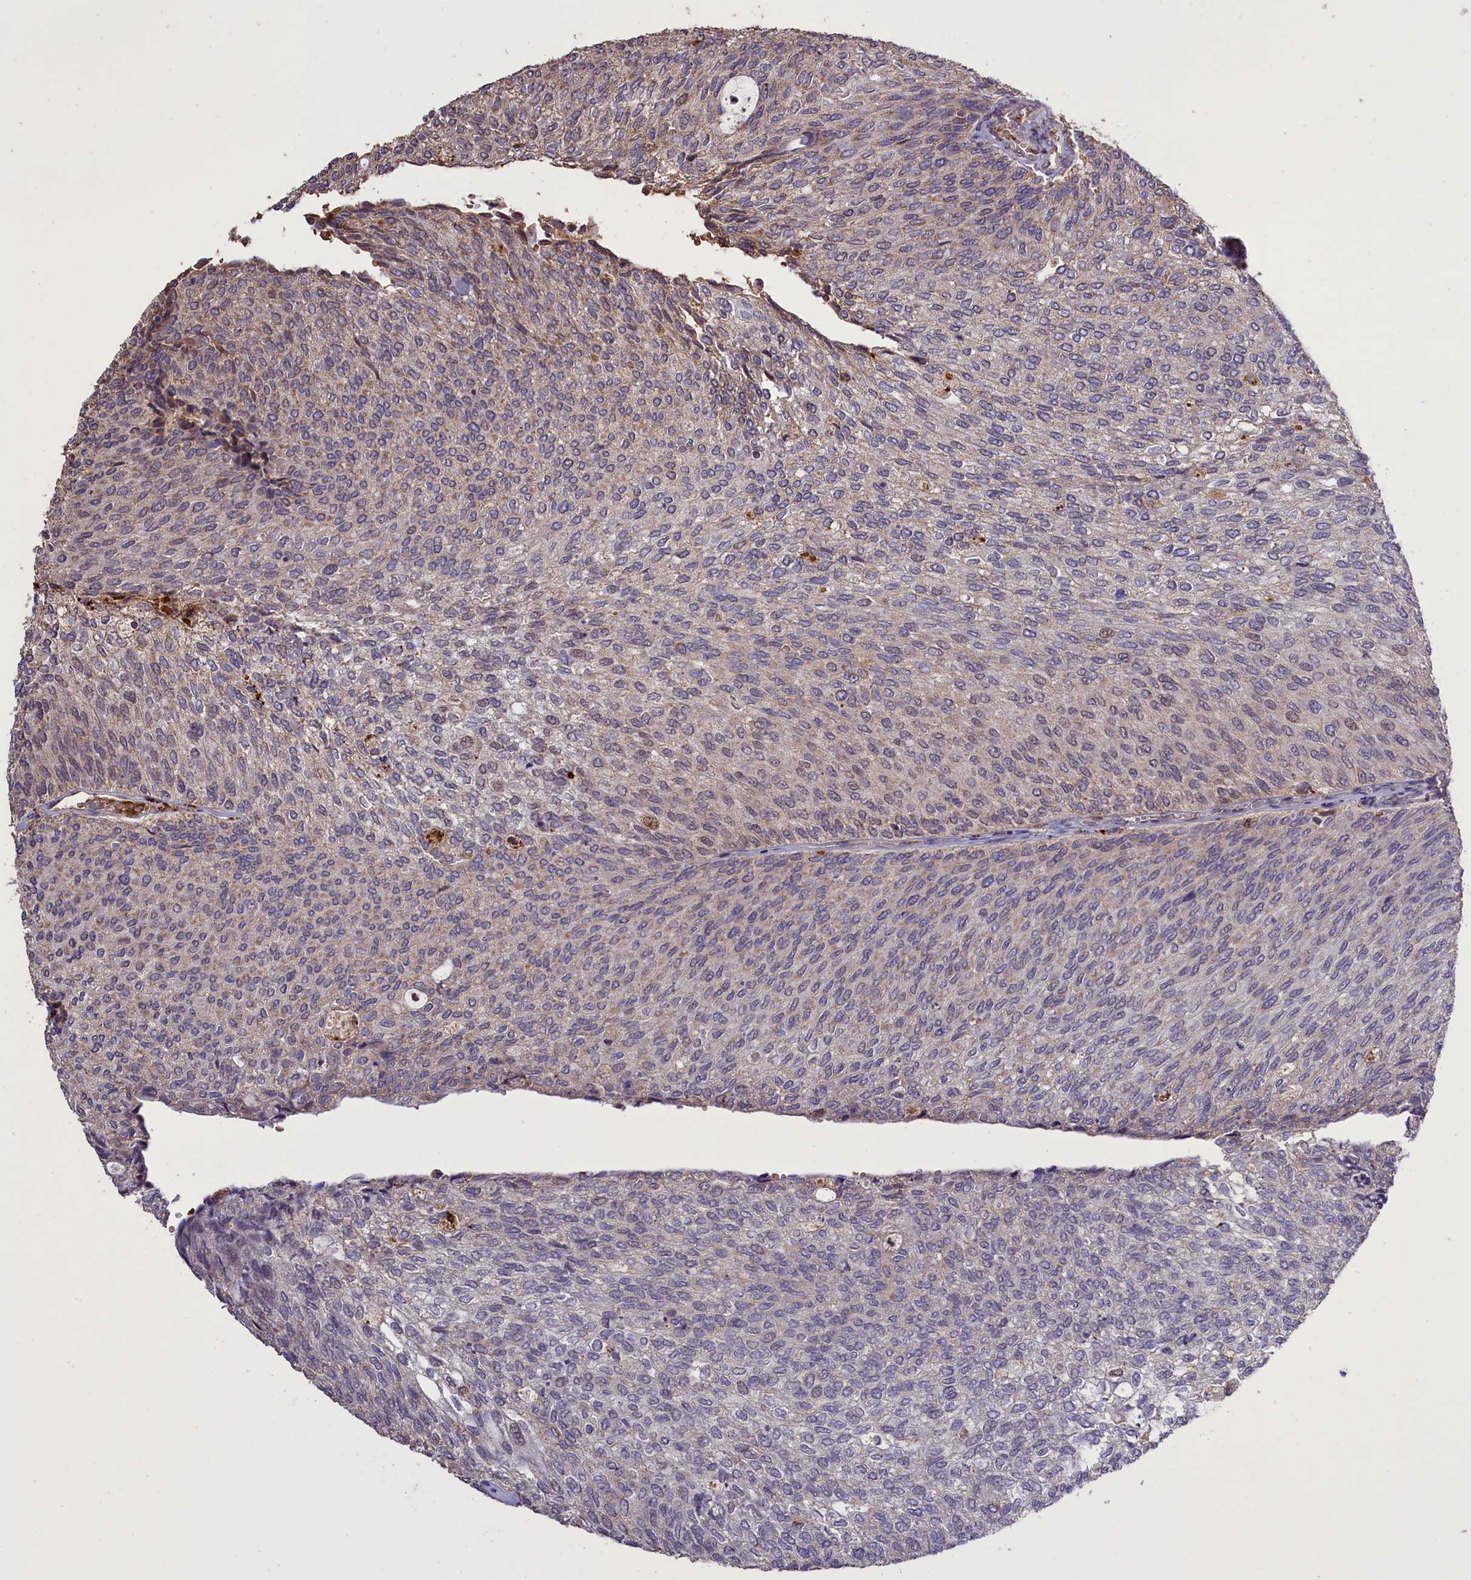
{"staining": {"intensity": "negative", "quantity": "none", "location": "none"}, "tissue": "urothelial cancer", "cell_type": "Tumor cells", "image_type": "cancer", "snomed": [{"axis": "morphology", "description": "Urothelial carcinoma, Low grade"}, {"axis": "topography", "description": "Urinary bladder"}], "caption": "Tumor cells are negative for protein expression in human urothelial cancer. (DAB (3,3'-diaminobenzidine) immunohistochemistry (IHC) visualized using brightfield microscopy, high magnification).", "gene": "CLRN2", "patient": {"sex": "female", "age": 79}}